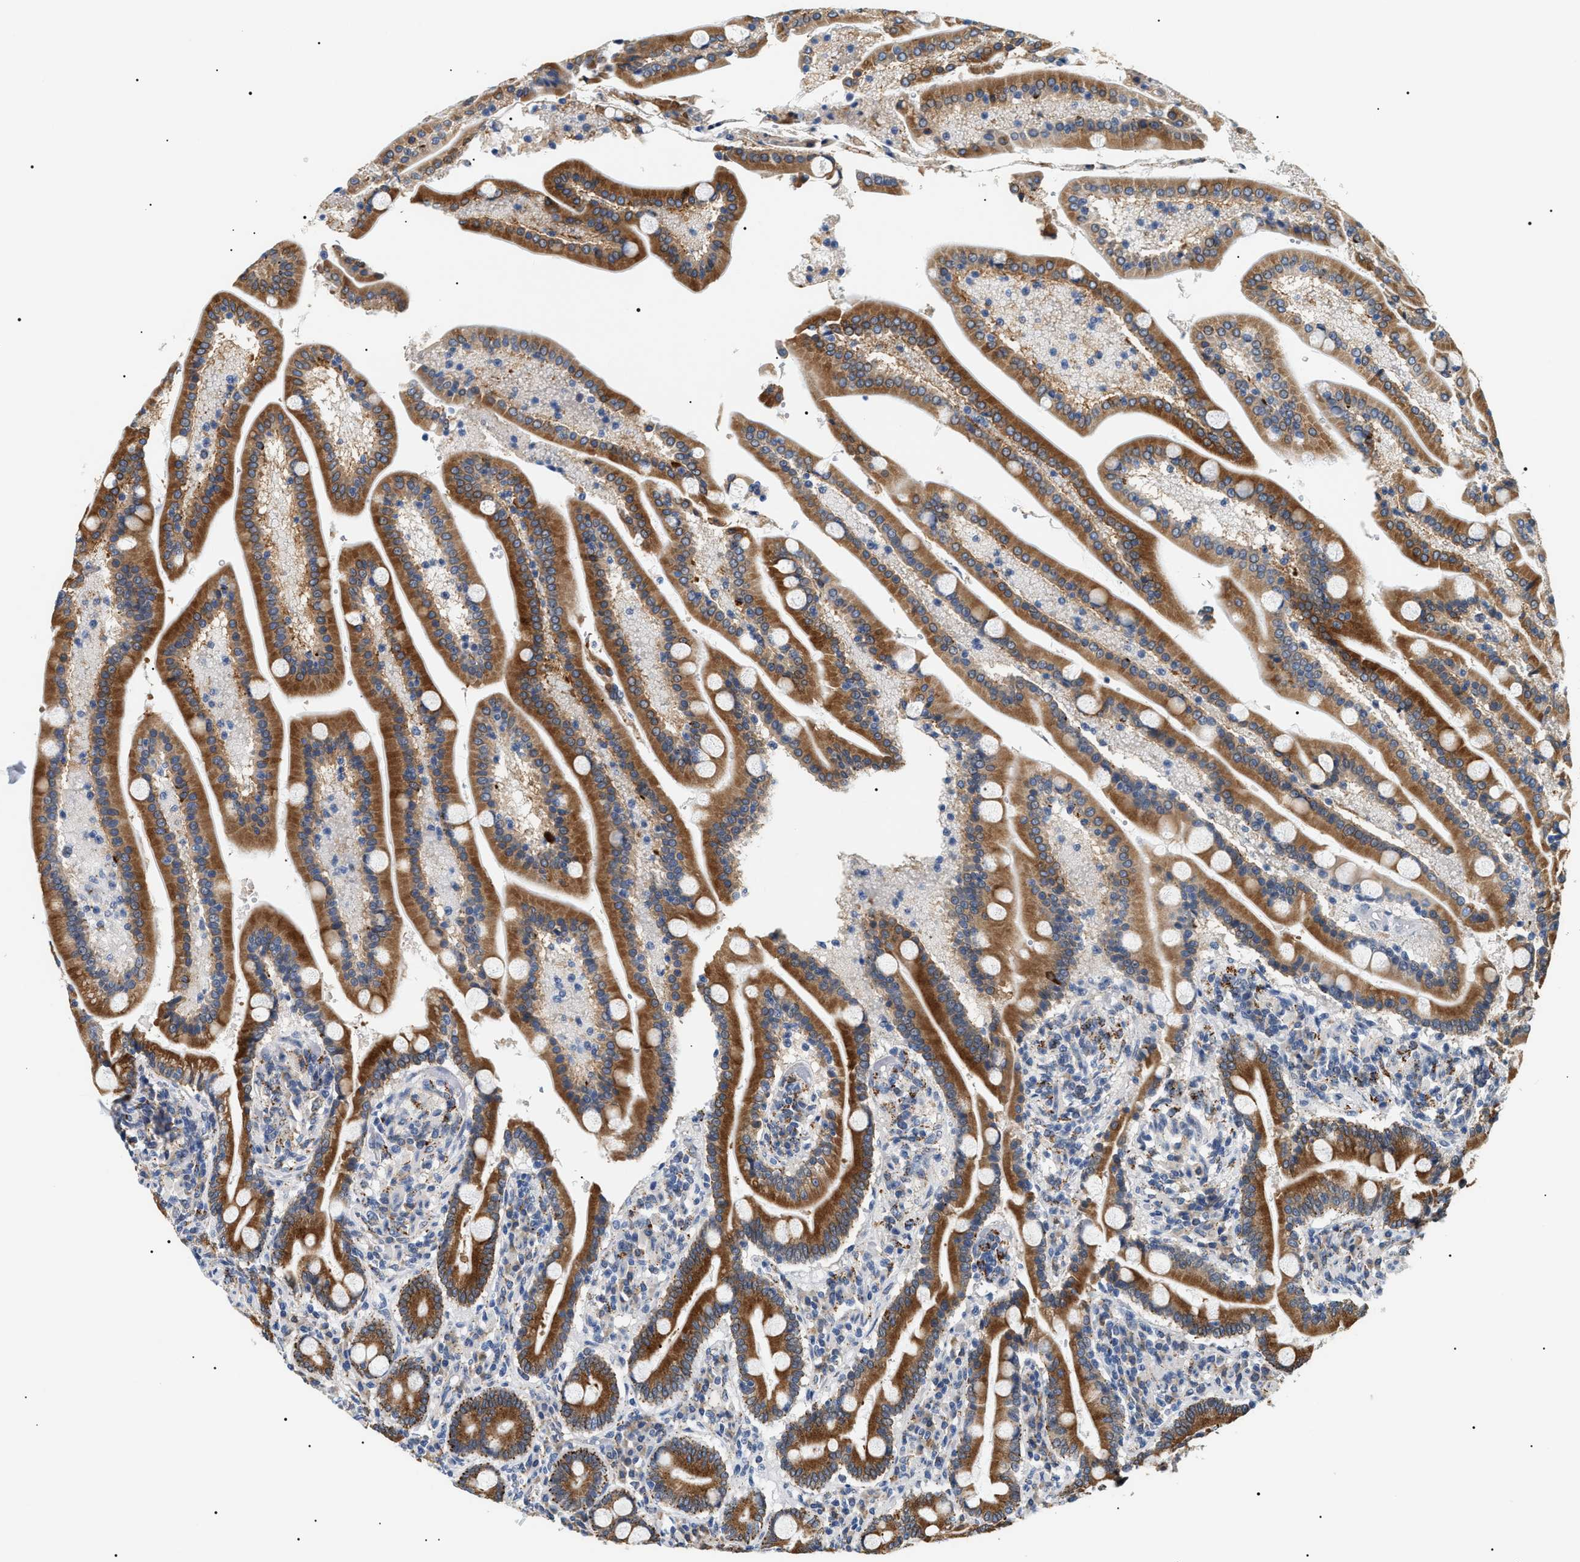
{"staining": {"intensity": "strong", "quantity": ">75%", "location": "cytoplasmic/membranous"}, "tissue": "duodenum", "cell_type": "Glandular cells", "image_type": "normal", "snomed": [{"axis": "morphology", "description": "Normal tissue, NOS"}, {"axis": "topography", "description": "Duodenum"}], "caption": "This micrograph exhibits immunohistochemistry staining of benign human duodenum, with high strong cytoplasmic/membranous positivity in approximately >75% of glandular cells.", "gene": "HSD17B11", "patient": {"sex": "male", "age": 54}}